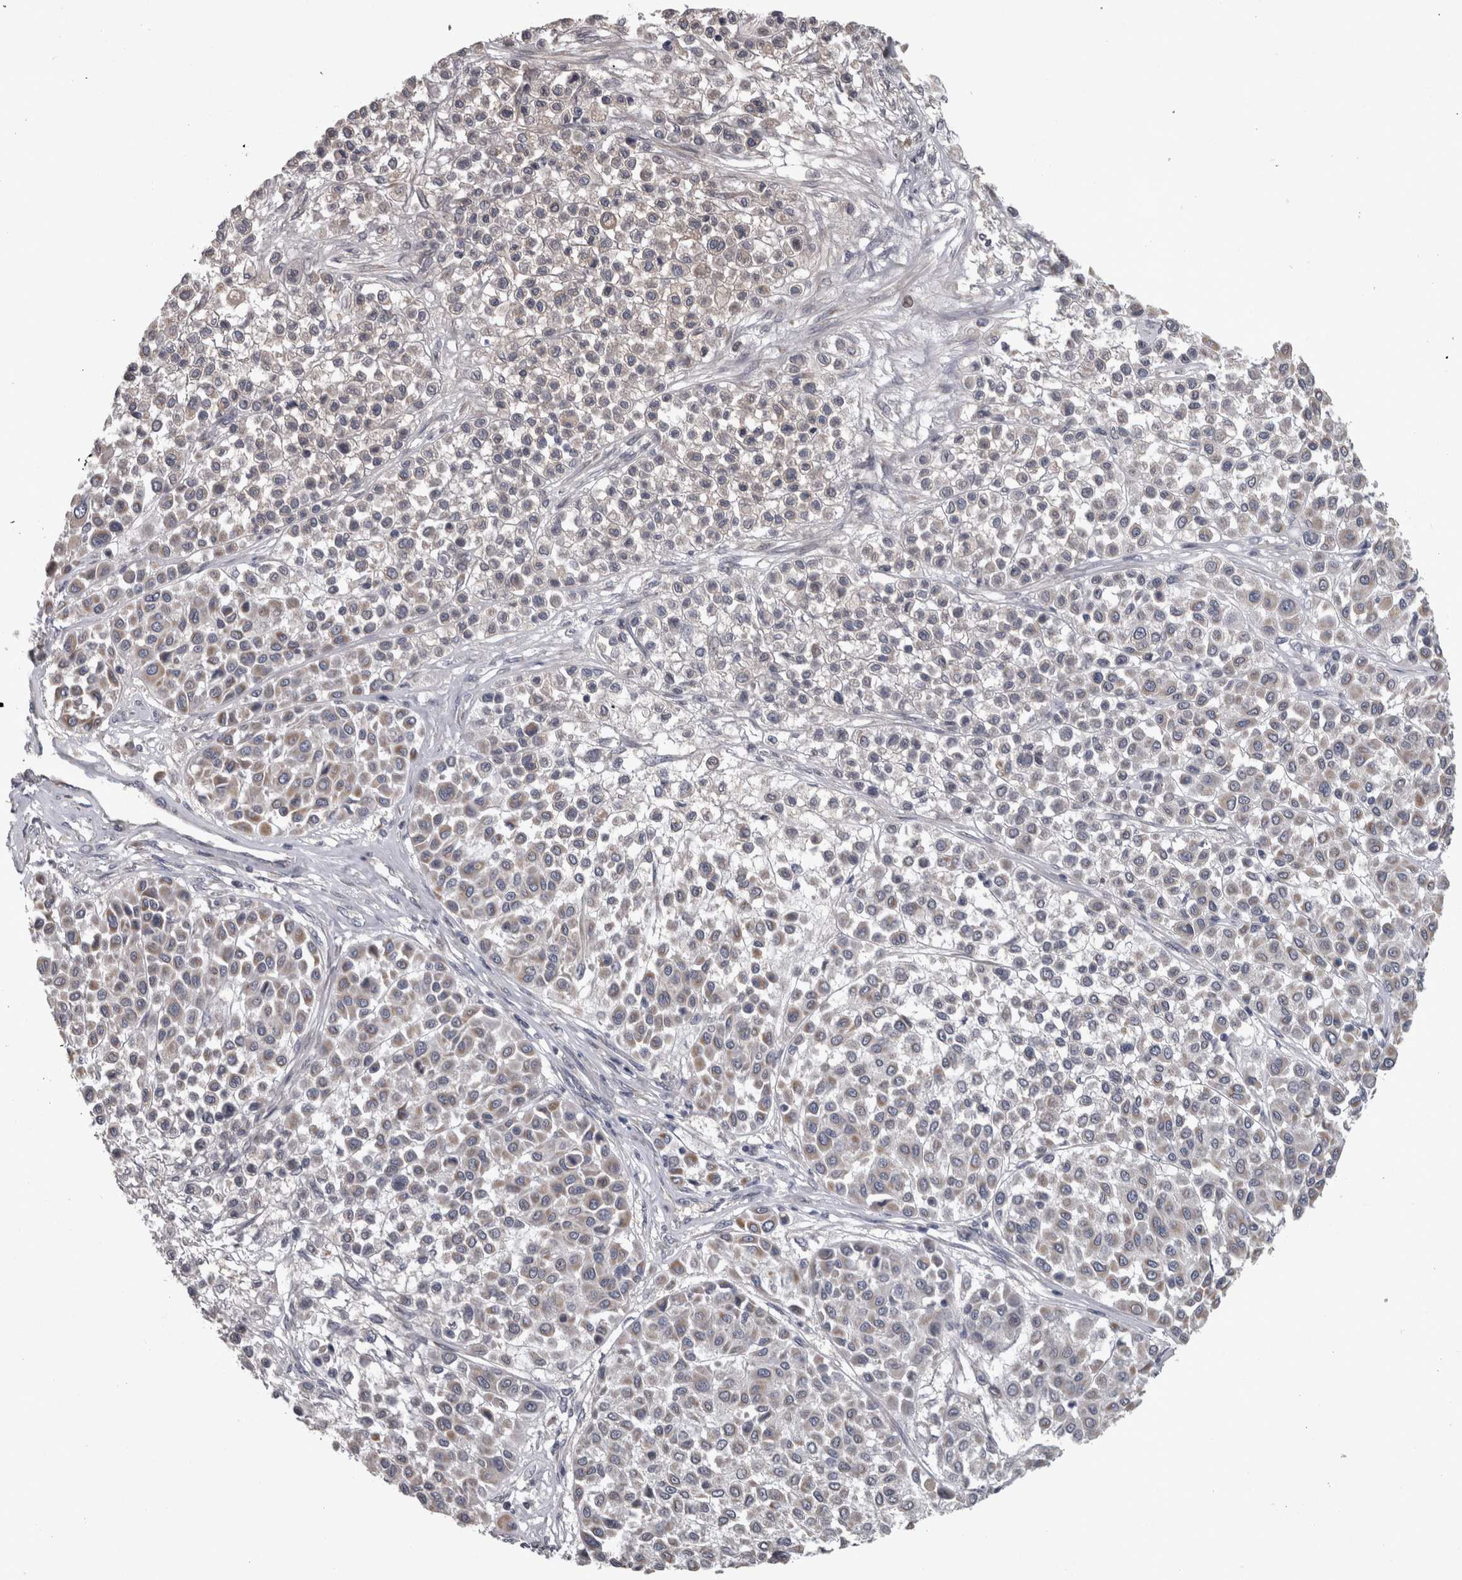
{"staining": {"intensity": "moderate", "quantity": "<25%", "location": "cytoplasmic/membranous"}, "tissue": "melanoma", "cell_type": "Tumor cells", "image_type": "cancer", "snomed": [{"axis": "morphology", "description": "Malignant melanoma, Metastatic site"}, {"axis": "topography", "description": "Soft tissue"}], "caption": "Tumor cells exhibit low levels of moderate cytoplasmic/membranous positivity in about <25% of cells in malignant melanoma (metastatic site).", "gene": "DBT", "patient": {"sex": "male", "age": 41}}